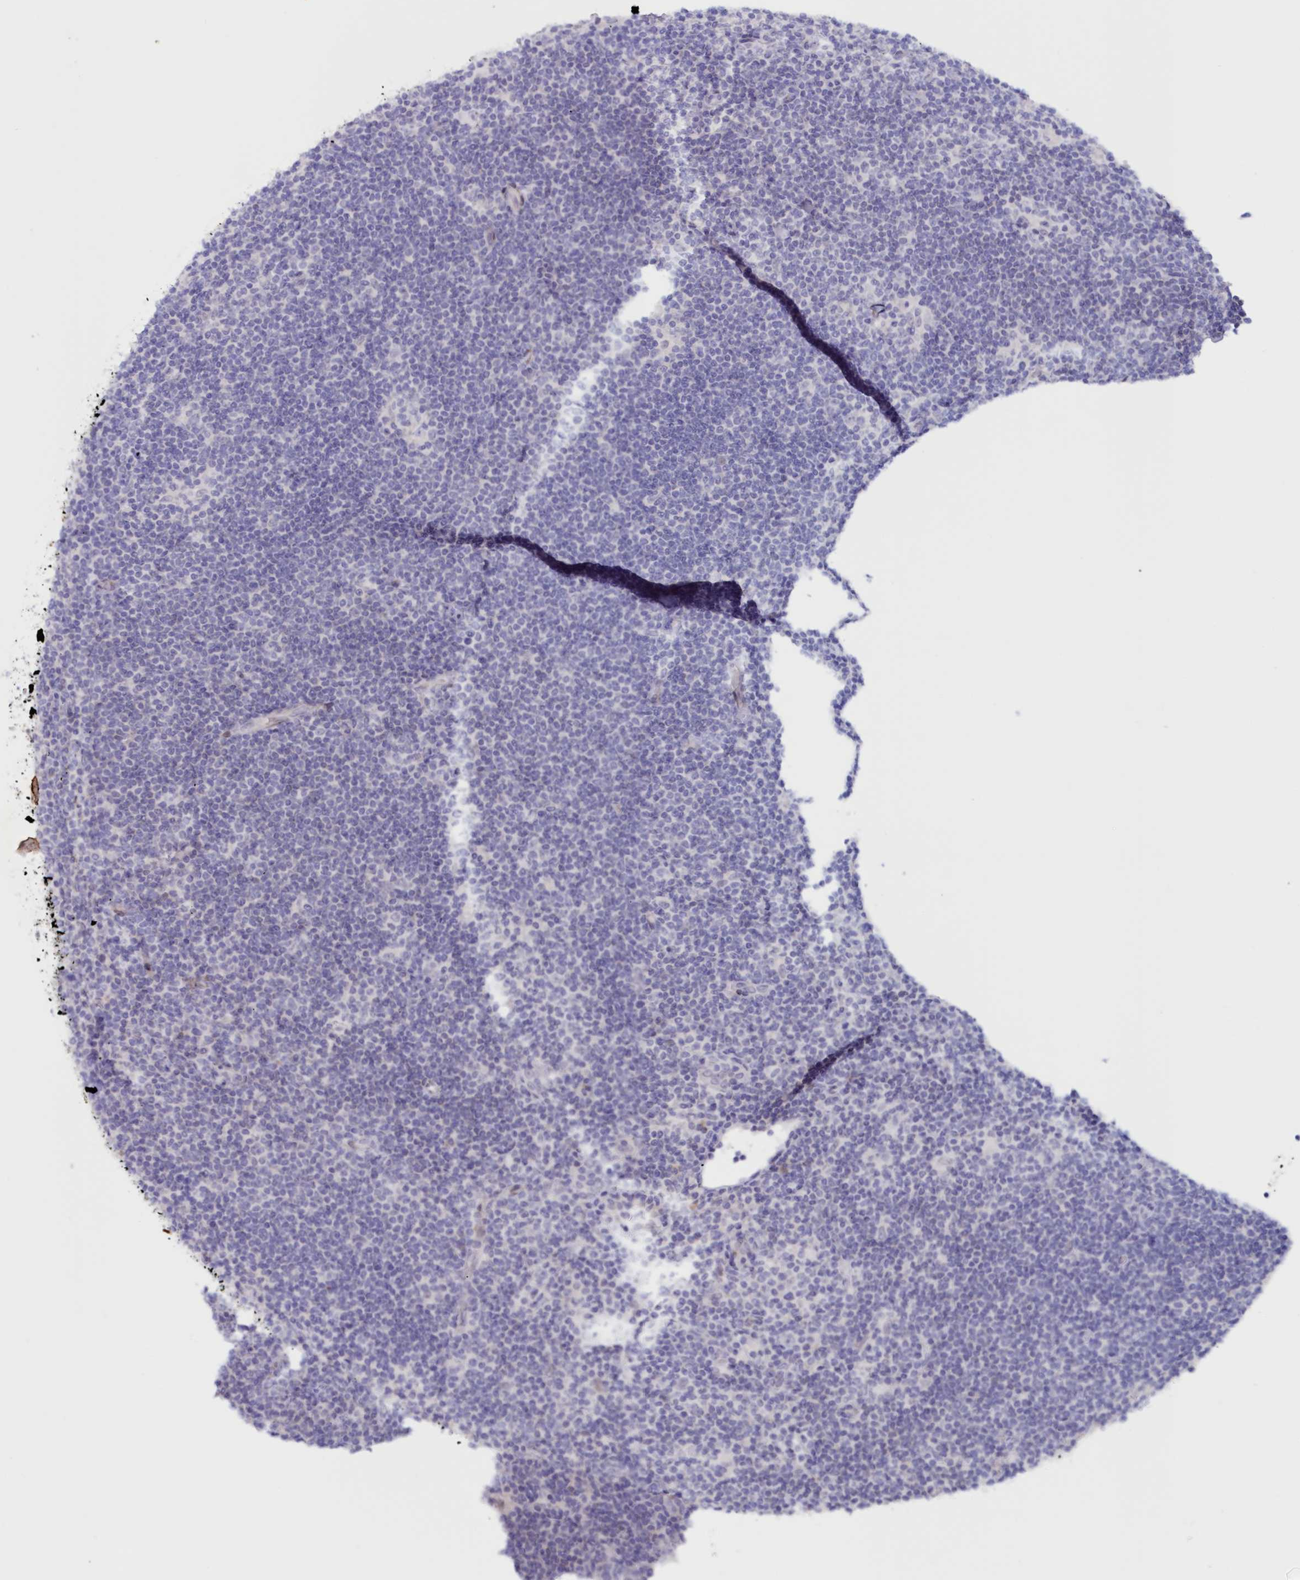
{"staining": {"intensity": "negative", "quantity": "none", "location": "none"}, "tissue": "lymphoma", "cell_type": "Tumor cells", "image_type": "cancer", "snomed": [{"axis": "morphology", "description": "Hodgkin's disease, NOS"}, {"axis": "topography", "description": "Lymph node"}], "caption": "Tumor cells are negative for brown protein staining in lymphoma. (DAB (3,3'-diaminobenzidine) IHC visualized using brightfield microscopy, high magnification).", "gene": "SNED1", "patient": {"sex": "female", "age": 57}}